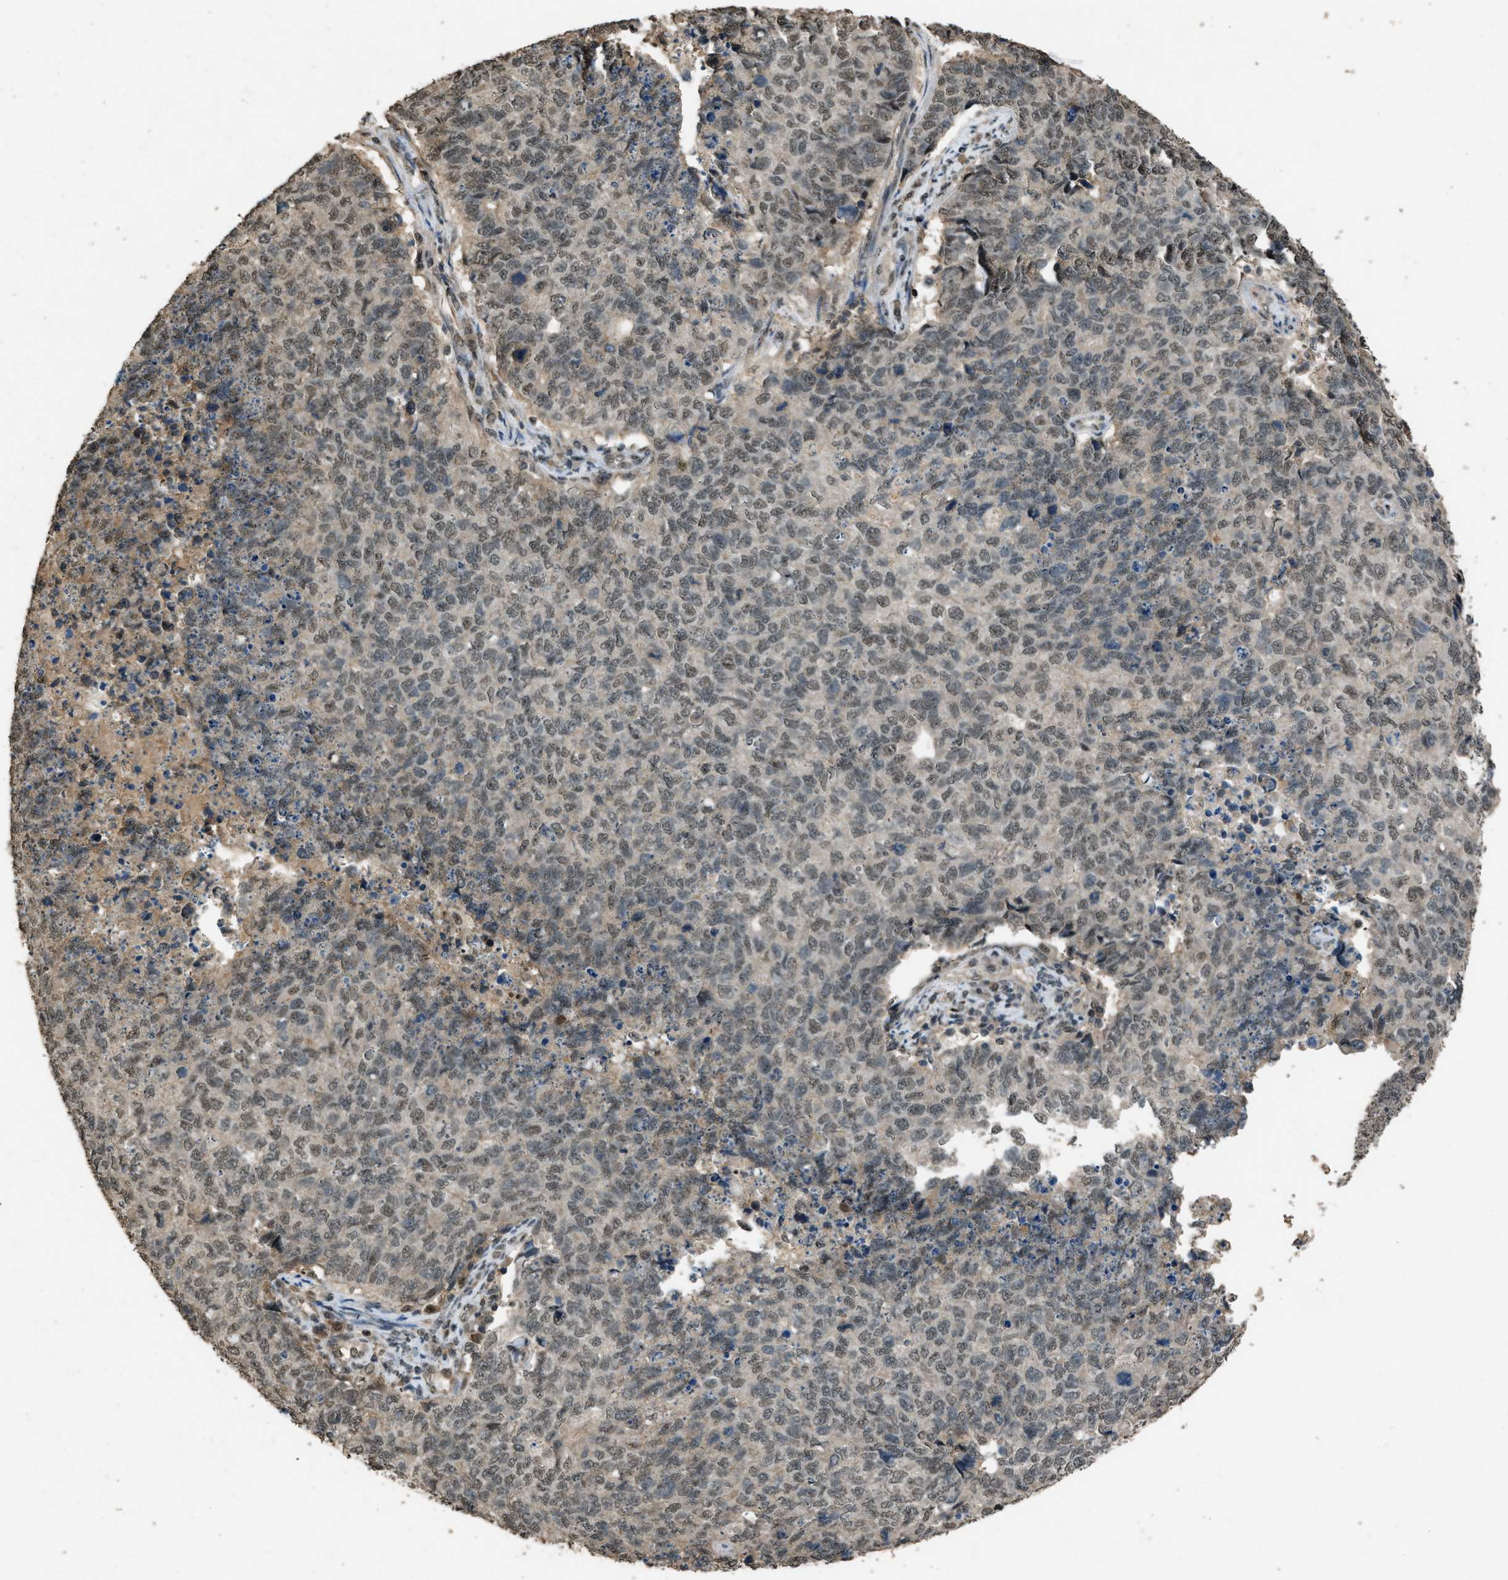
{"staining": {"intensity": "weak", "quantity": ">75%", "location": "nuclear"}, "tissue": "cervical cancer", "cell_type": "Tumor cells", "image_type": "cancer", "snomed": [{"axis": "morphology", "description": "Squamous cell carcinoma, NOS"}, {"axis": "topography", "description": "Cervix"}], "caption": "Human cervical cancer (squamous cell carcinoma) stained with a protein marker reveals weak staining in tumor cells.", "gene": "SERTAD2", "patient": {"sex": "female", "age": 63}}